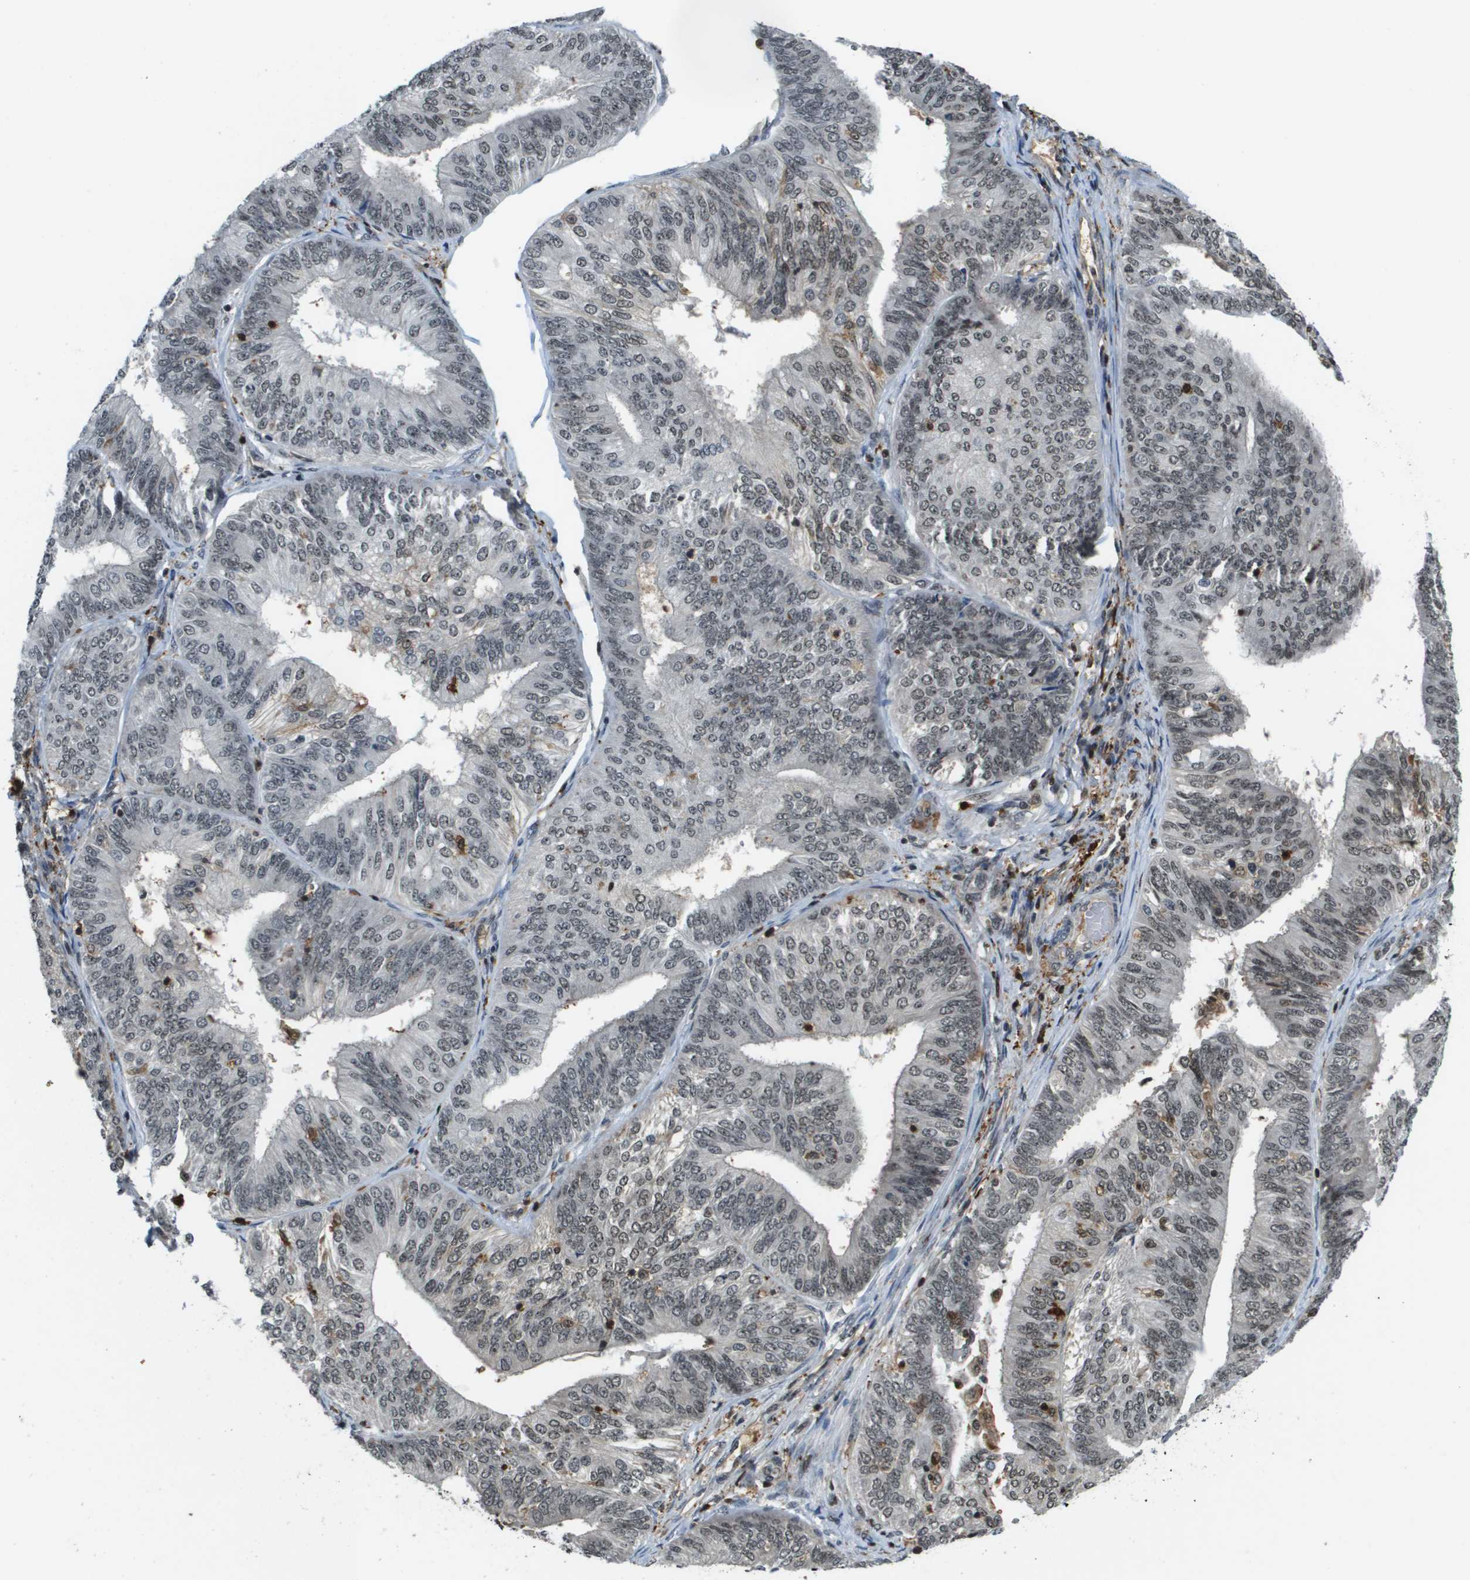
{"staining": {"intensity": "weak", "quantity": ">75%", "location": "nuclear"}, "tissue": "endometrial cancer", "cell_type": "Tumor cells", "image_type": "cancer", "snomed": [{"axis": "morphology", "description": "Adenocarcinoma, NOS"}, {"axis": "topography", "description": "Endometrium"}], "caption": "High-magnification brightfield microscopy of endometrial adenocarcinoma stained with DAB (brown) and counterstained with hematoxylin (blue). tumor cells exhibit weak nuclear positivity is appreciated in approximately>75% of cells. Ihc stains the protein of interest in brown and the nuclei are stained blue.", "gene": "EP400", "patient": {"sex": "female", "age": 58}}